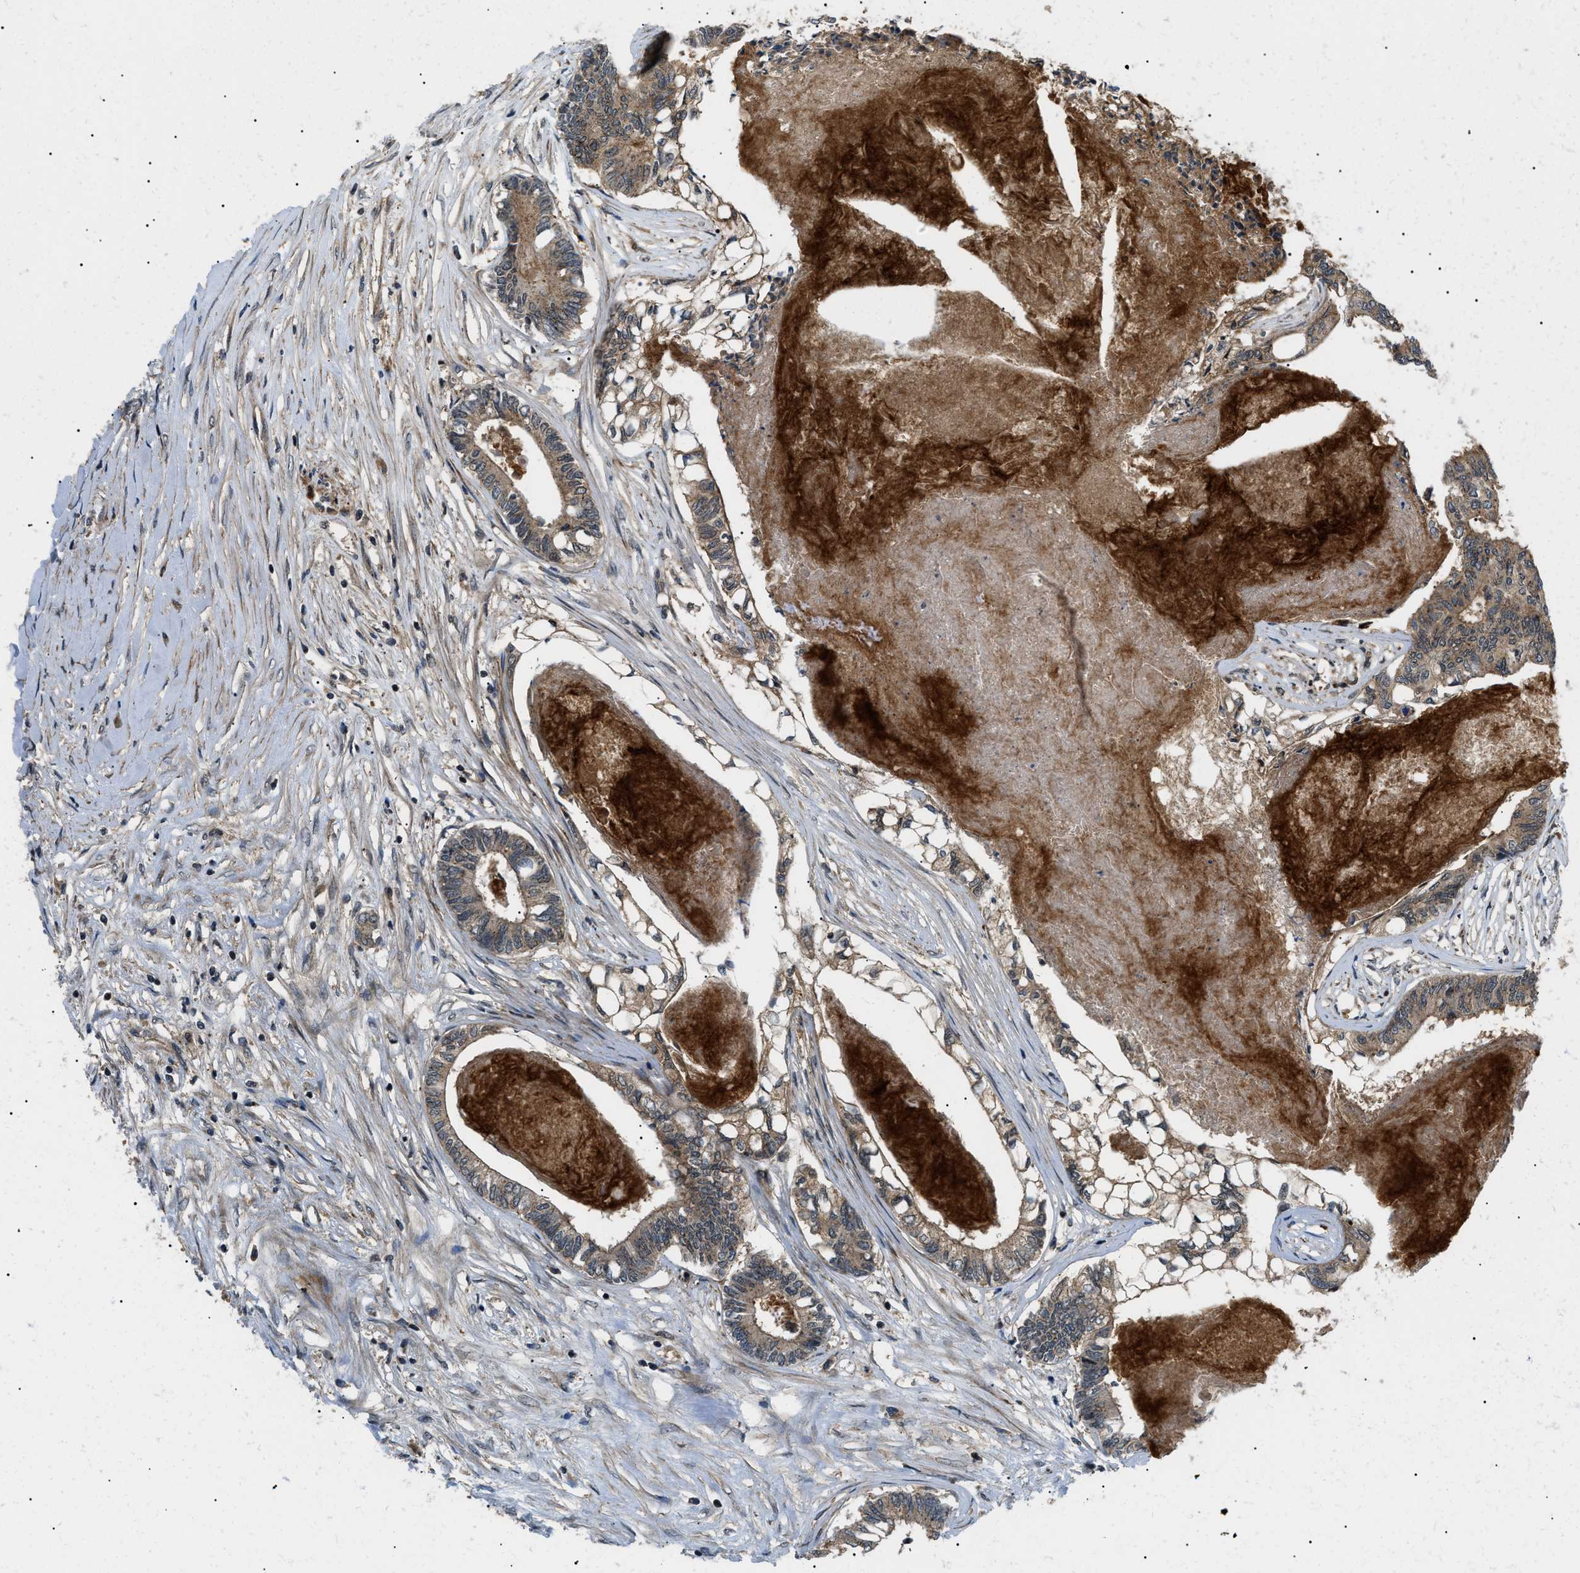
{"staining": {"intensity": "weak", "quantity": ">75%", "location": "cytoplasmic/membranous"}, "tissue": "colorectal cancer", "cell_type": "Tumor cells", "image_type": "cancer", "snomed": [{"axis": "morphology", "description": "Adenocarcinoma, NOS"}, {"axis": "topography", "description": "Rectum"}], "caption": "Brown immunohistochemical staining in adenocarcinoma (colorectal) displays weak cytoplasmic/membranous staining in about >75% of tumor cells.", "gene": "ATP6AP1", "patient": {"sex": "male", "age": 63}}